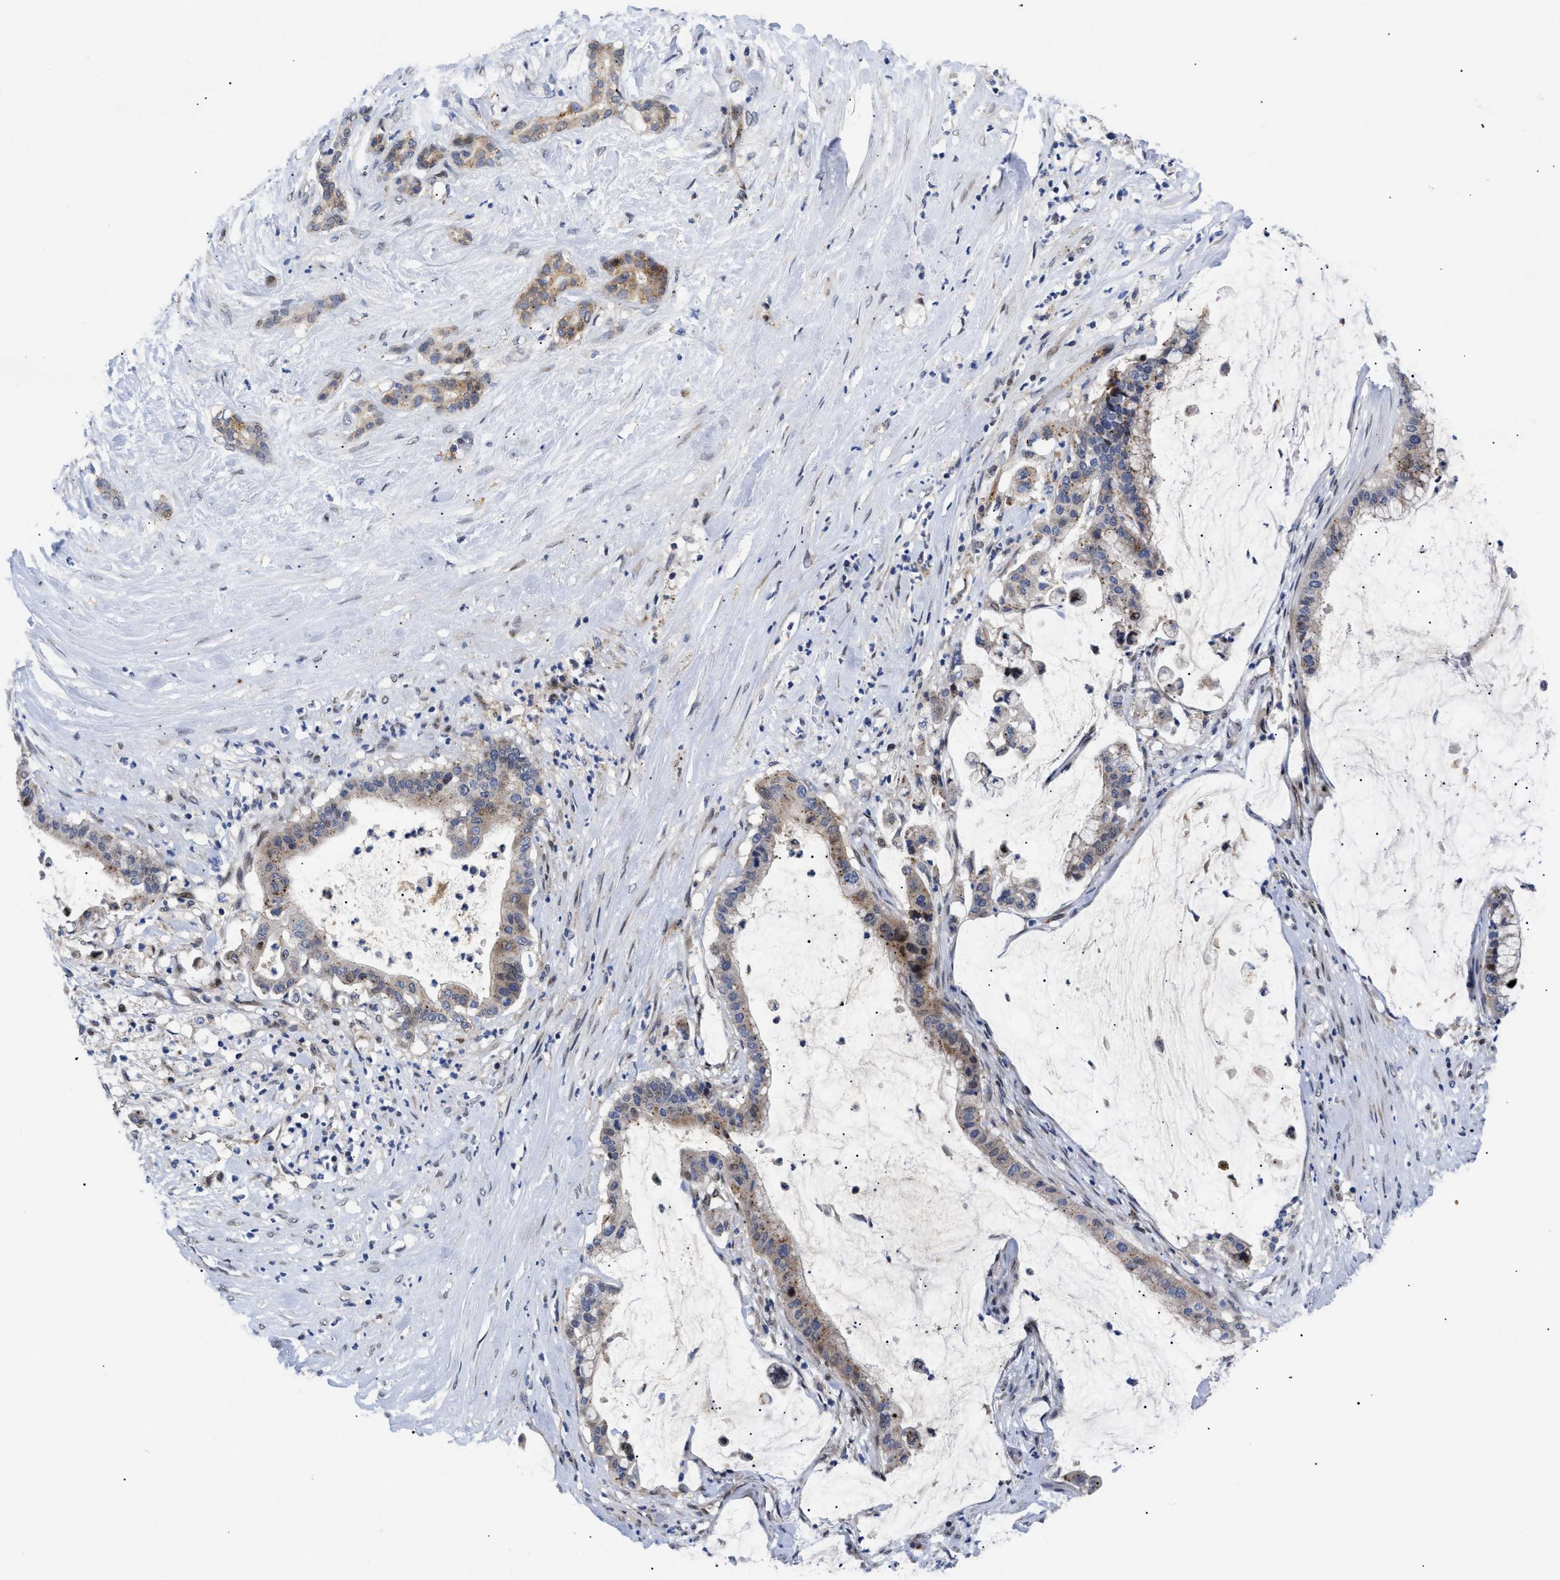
{"staining": {"intensity": "weak", "quantity": "25%-75%", "location": "cytoplasmic/membranous,nuclear"}, "tissue": "pancreatic cancer", "cell_type": "Tumor cells", "image_type": "cancer", "snomed": [{"axis": "morphology", "description": "Adenocarcinoma, NOS"}, {"axis": "topography", "description": "Pancreas"}], "caption": "About 25%-75% of tumor cells in pancreatic adenocarcinoma exhibit weak cytoplasmic/membranous and nuclear protein positivity as visualized by brown immunohistochemical staining.", "gene": "SFXN5", "patient": {"sex": "male", "age": 41}}